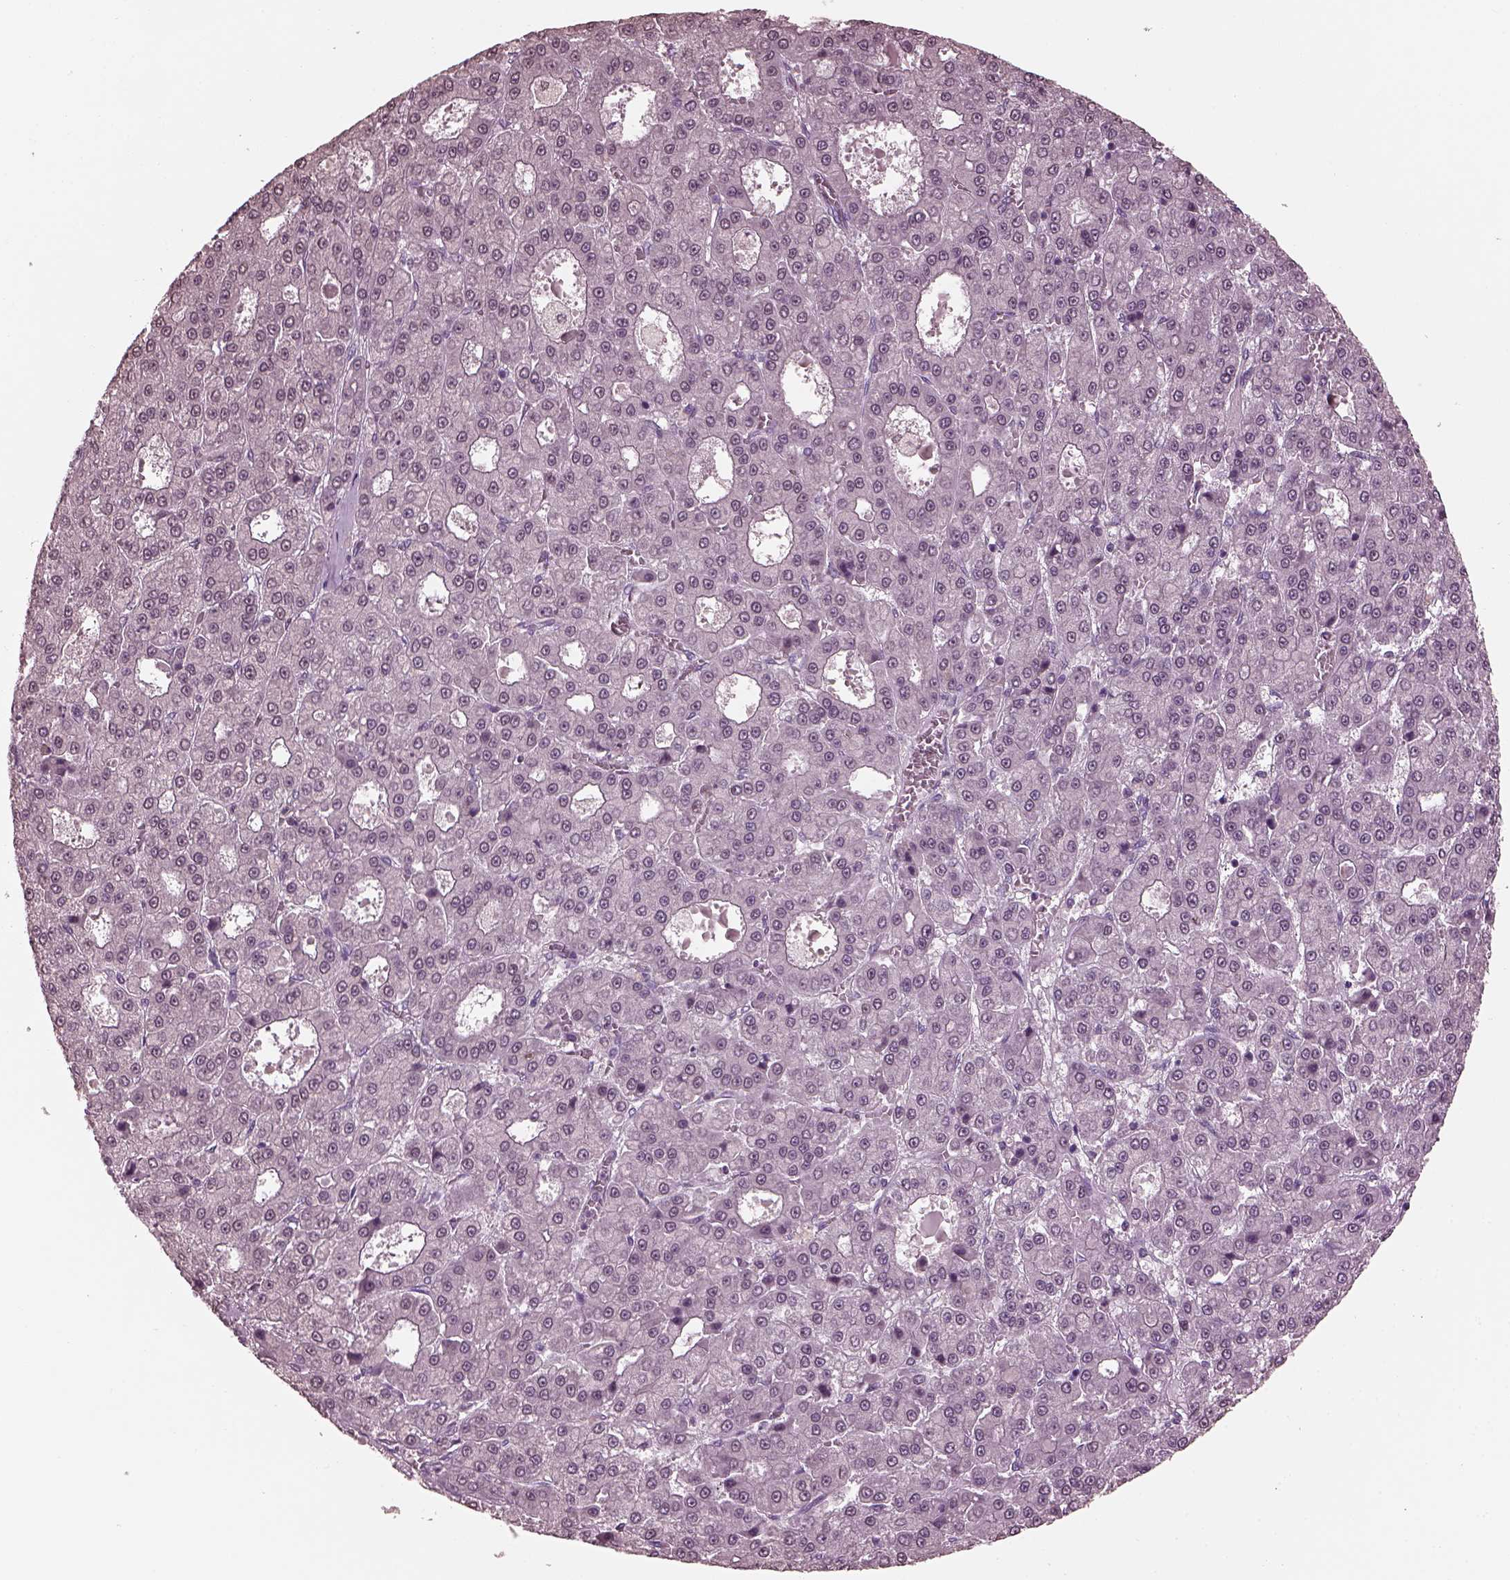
{"staining": {"intensity": "negative", "quantity": "none", "location": "none"}, "tissue": "liver cancer", "cell_type": "Tumor cells", "image_type": "cancer", "snomed": [{"axis": "morphology", "description": "Carcinoma, Hepatocellular, NOS"}, {"axis": "topography", "description": "Liver"}], "caption": "Tumor cells show no significant protein expression in hepatocellular carcinoma (liver).", "gene": "TSKS", "patient": {"sex": "male", "age": 70}}